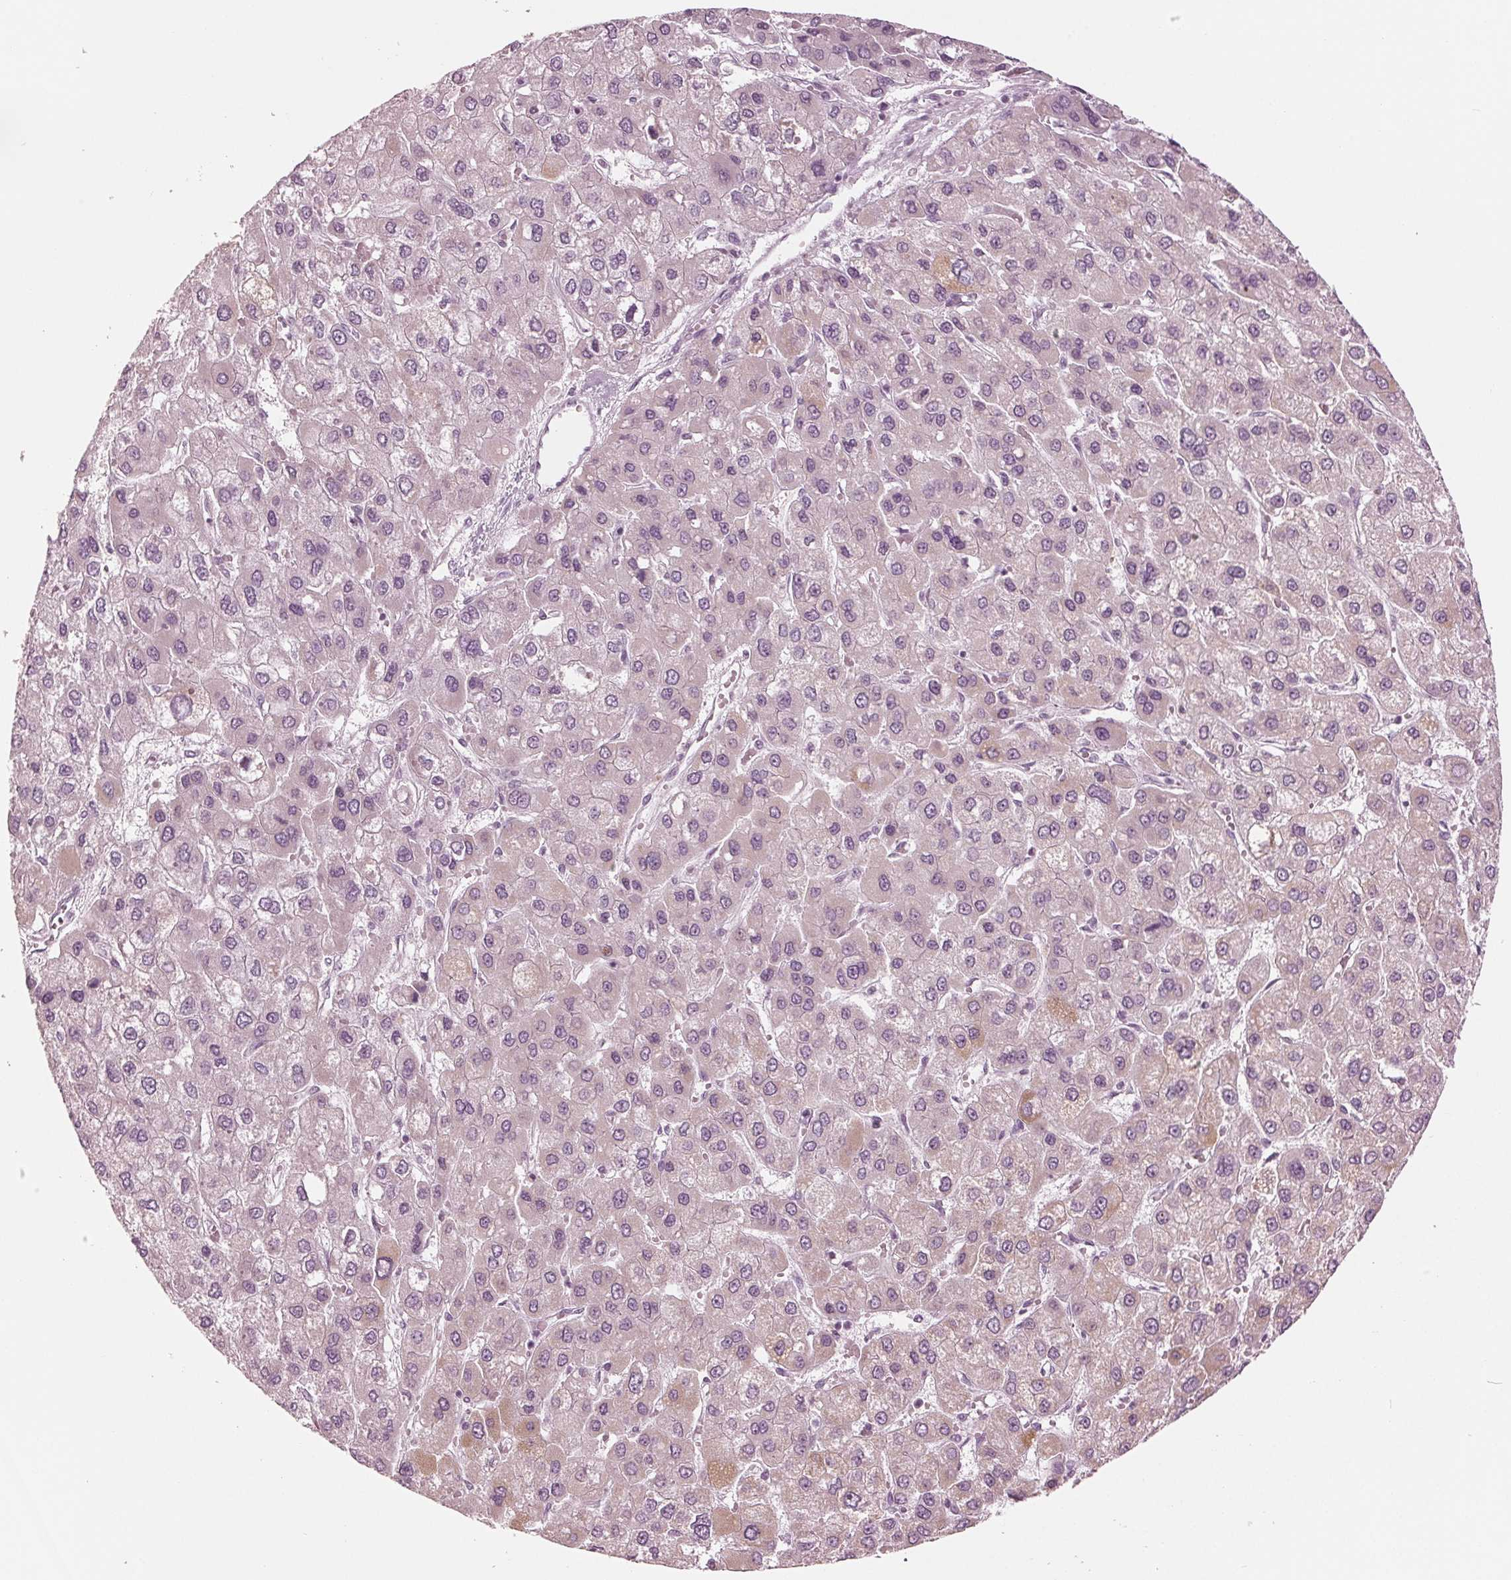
{"staining": {"intensity": "negative", "quantity": "none", "location": "none"}, "tissue": "liver cancer", "cell_type": "Tumor cells", "image_type": "cancer", "snomed": [{"axis": "morphology", "description": "Carcinoma, Hepatocellular, NOS"}, {"axis": "topography", "description": "Liver"}], "caption": "There is no significant expression in tumor cells of liver cancer (hepatocellular carcinoma).", "gene": "CLN6", "patient": {"sex": "female", "age": 41}}